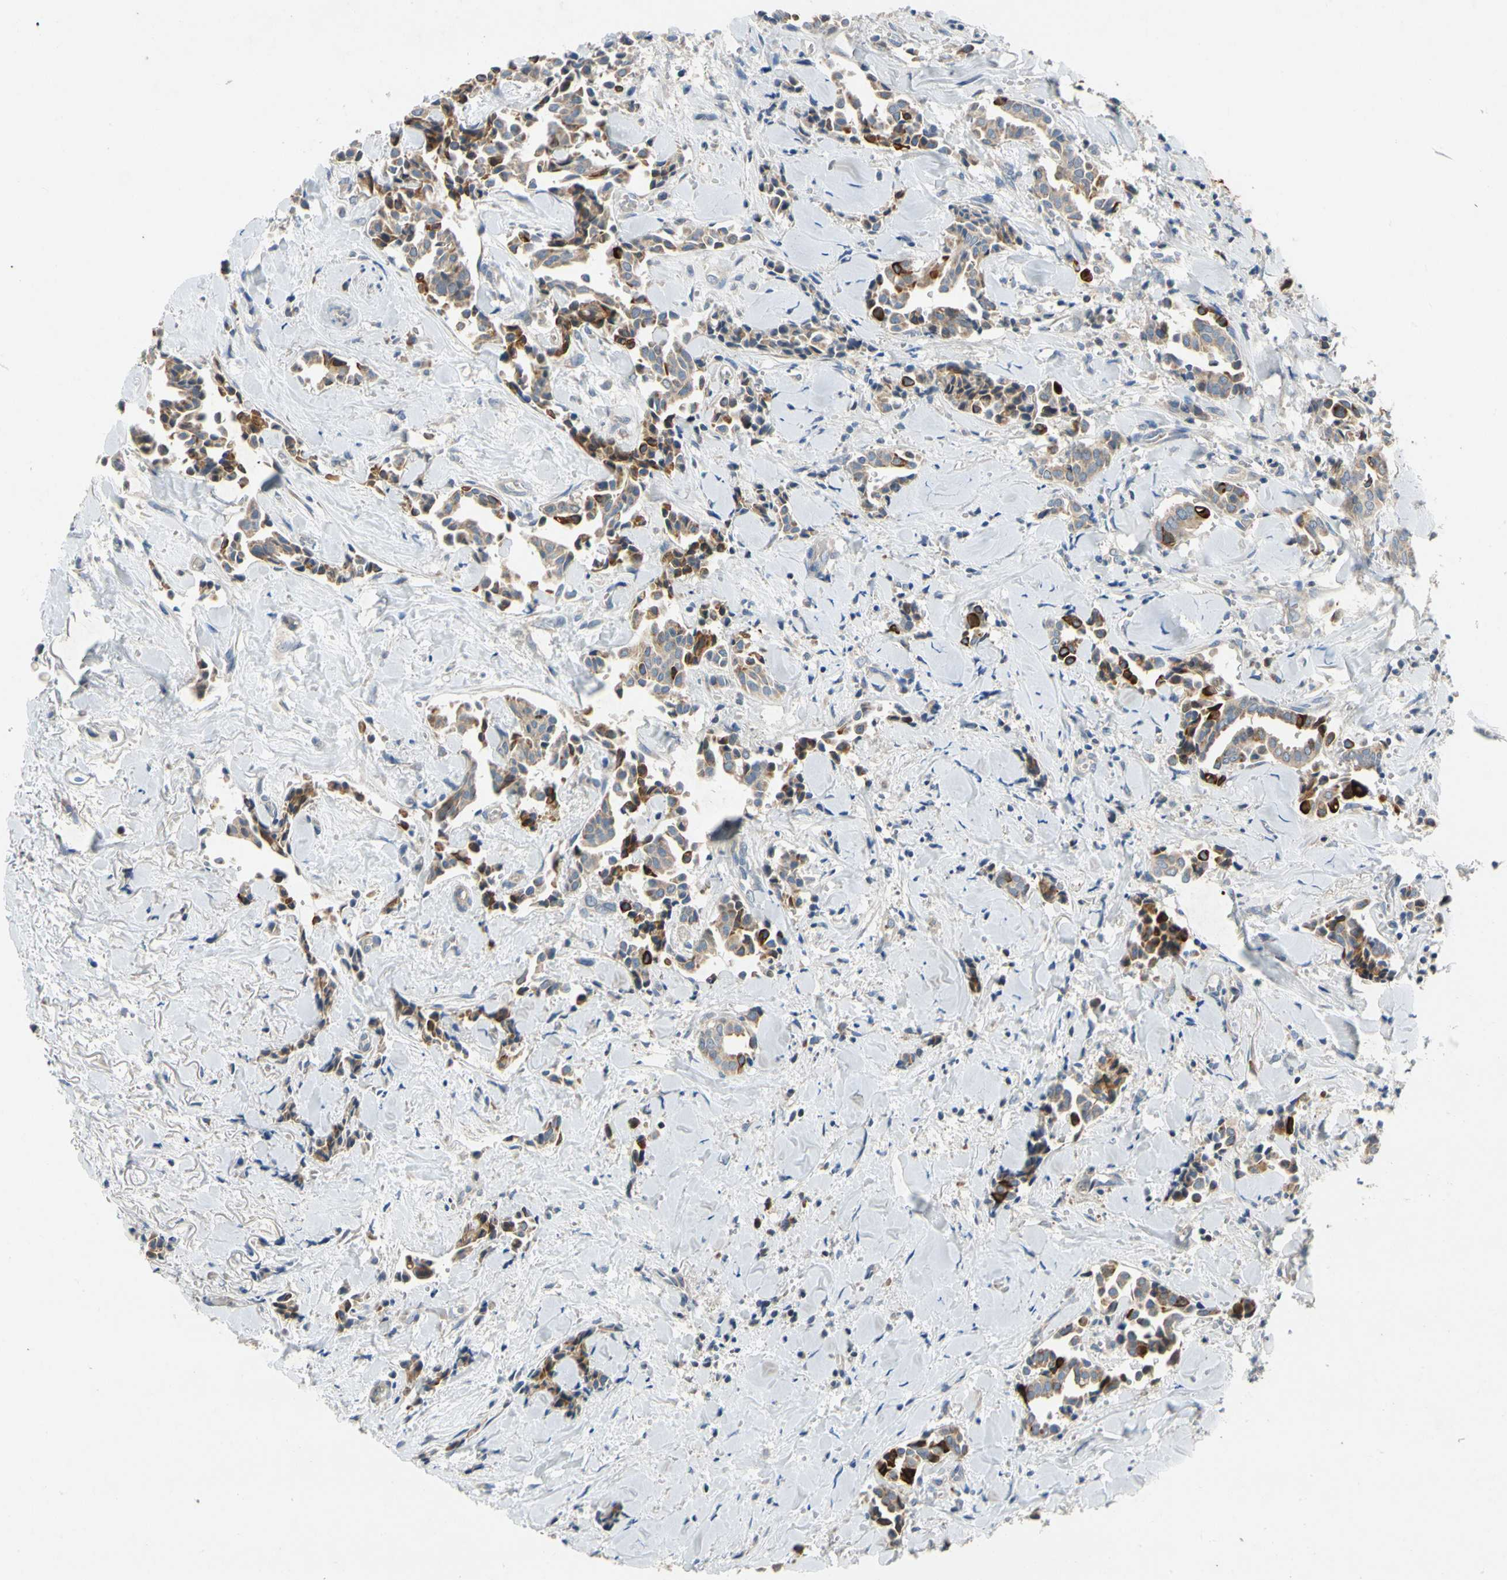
{"staining": {"intensity": "strong", "quantity": ">75%", "location": "cytoplasmic/membranous"}, "tissue": "head and neck cancer", "cell_type": "Tumor cells", "image_type": "cancer", "snomed": [{"axis": "morphology", "description": "Adenocarcinoma, NOS"}, {"axis": "topography", "description": "Salivary gland"}, {"axis": "topography", "description": "Head-Neck"}], "caption": "Immunohistochemistry (IHC) of adenocarcinoma (head and neck) demonstrates high levels of strong cytoplasmic/membranous staining in approximately >75% of tumor cells.", "gene": "KLHDC8B", "patient": {"sex": "female", "age": 59}}